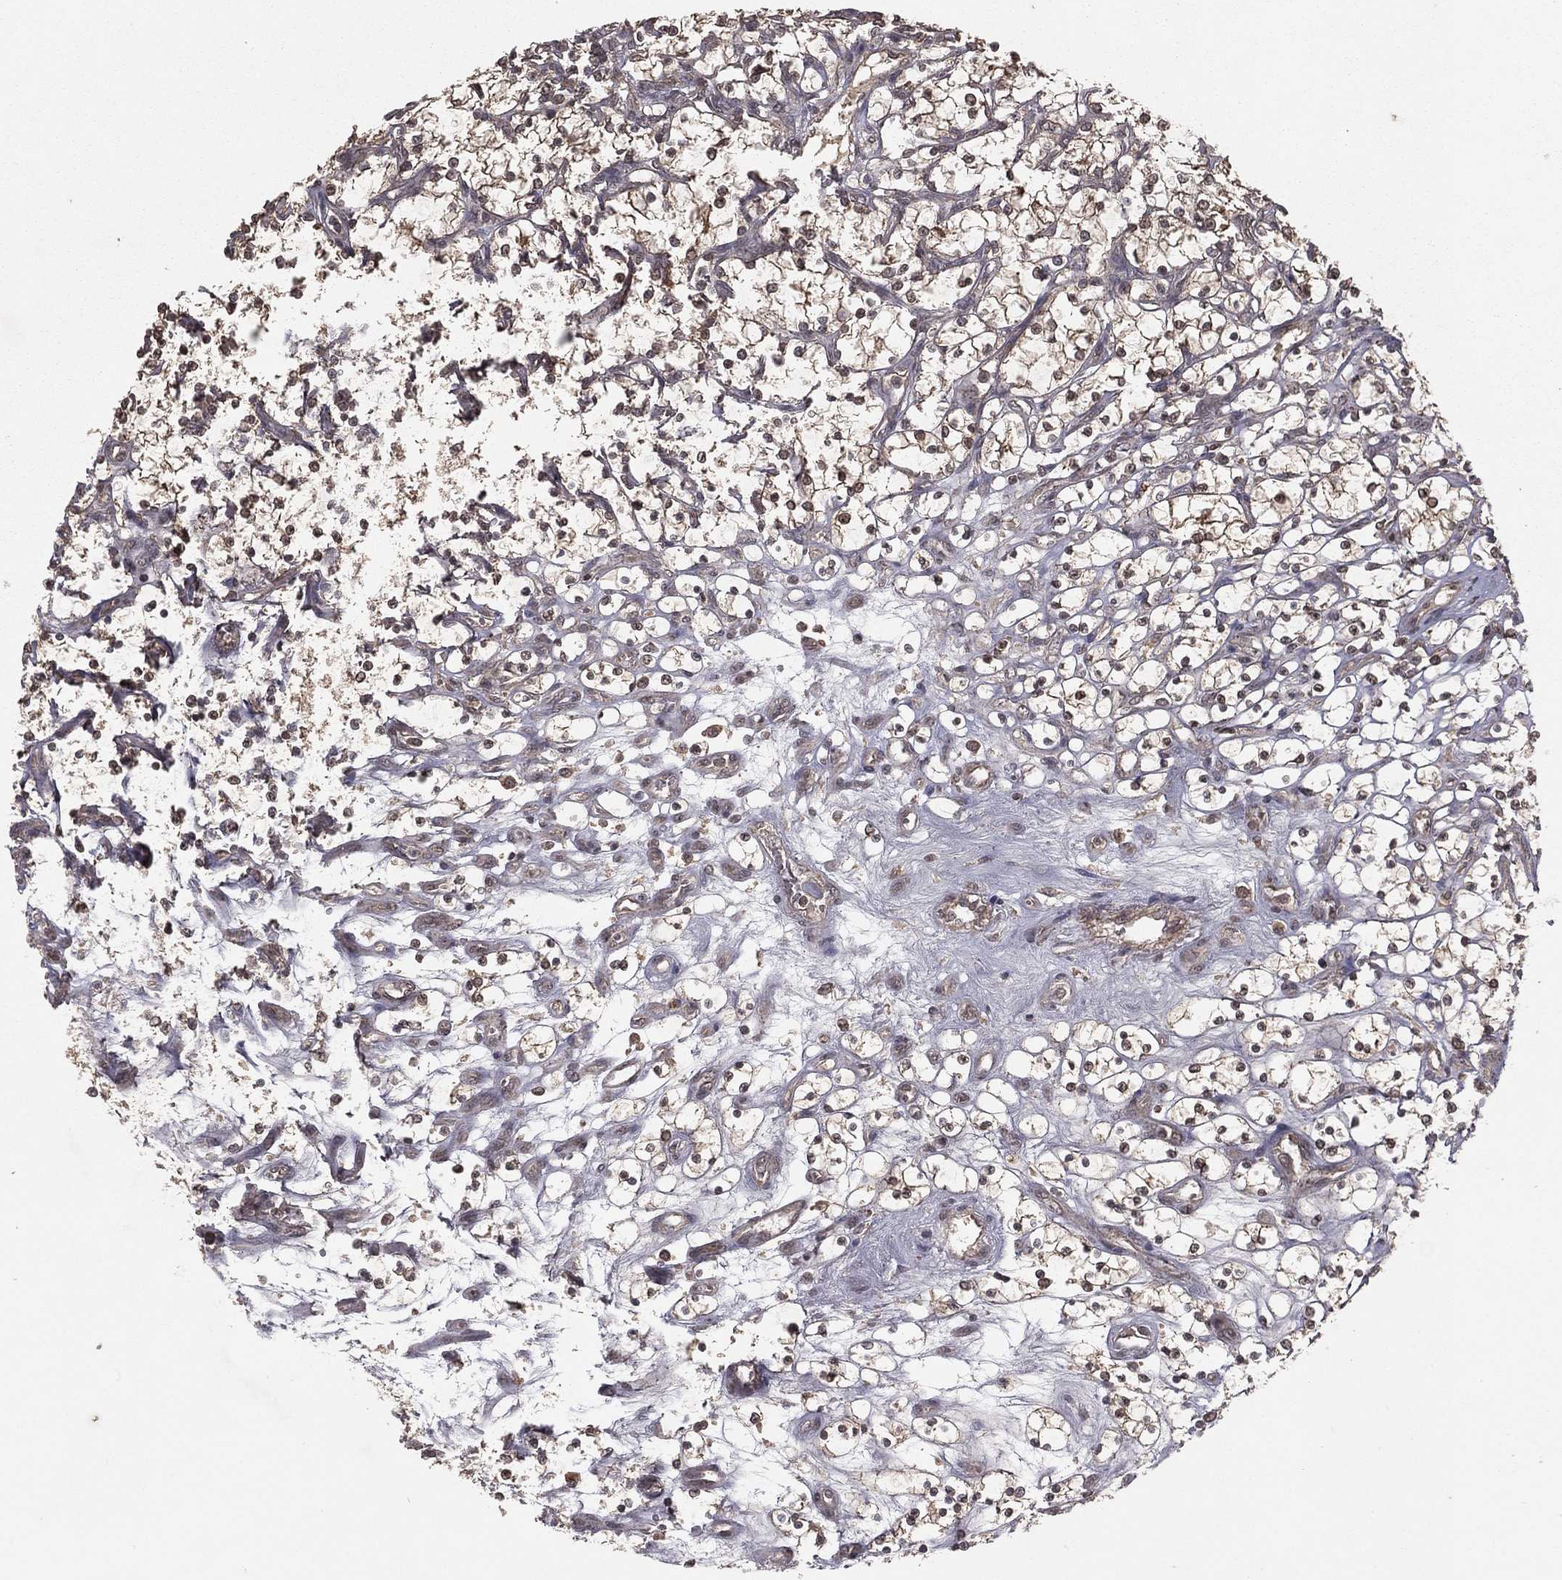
{"staining": {"intensity": "weak", "quantity": "<25%", "location": "cytoplasmic/membranous"}, "tissue": "renal cancer", "cell_type": "Tumor cells", "image_type": "cancer", "snomed": [{"axis": "morphology", "description": "Adenocarcinoma, NOS"}, {"axis": "topography", "description": "Kidney"}], "caption": "Image shows no protein staining in tumor cells of adenocarcinoma (renal) tissue.", "gene": "ZDHHC15", "patient": {"sex": "female", "age": 69}}